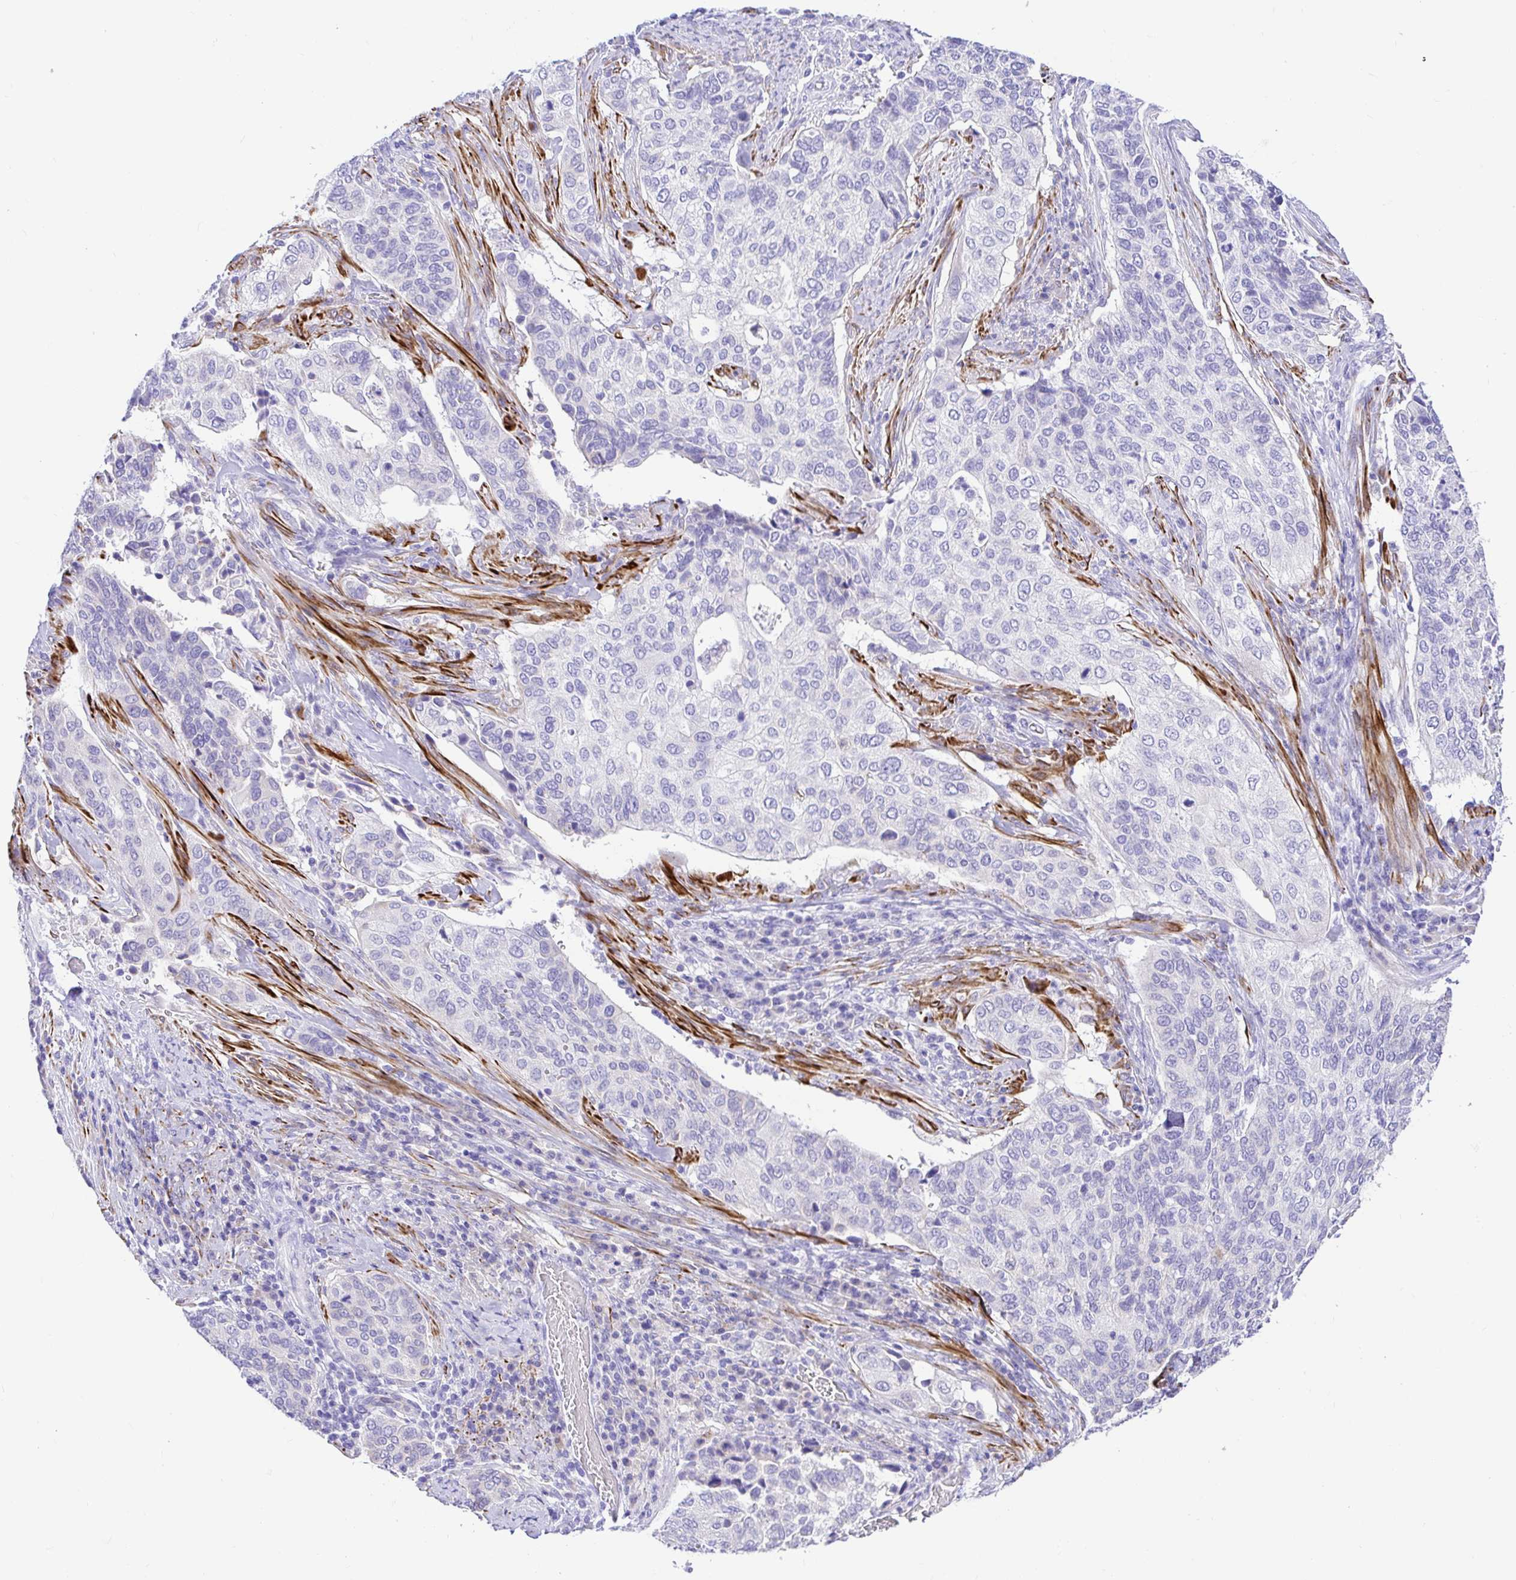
{"staining": {"intensity": "negative", "quantity": "none", "location": "none"}, "tissue": "cervical cancer", "cell_type": "Tumor cells", "image_type": "cancer", "snomed": [{"axis": "morphology", "description": "Squamous cell carcinoma, NOS"}, {"axis": "topography", "description": "Cervix"}], "caption": "Image shows no significant protein positivity in tumor cells of cervical cancer (squamous cell carcinoma). The staining was performed using DAB to visualize the protein expression in brown, while the nuclei were stained in blue with hematoxylin (Magnification: 20x).", "gene": "BACE2", "patient": {"sex": "female", "age": 38}}